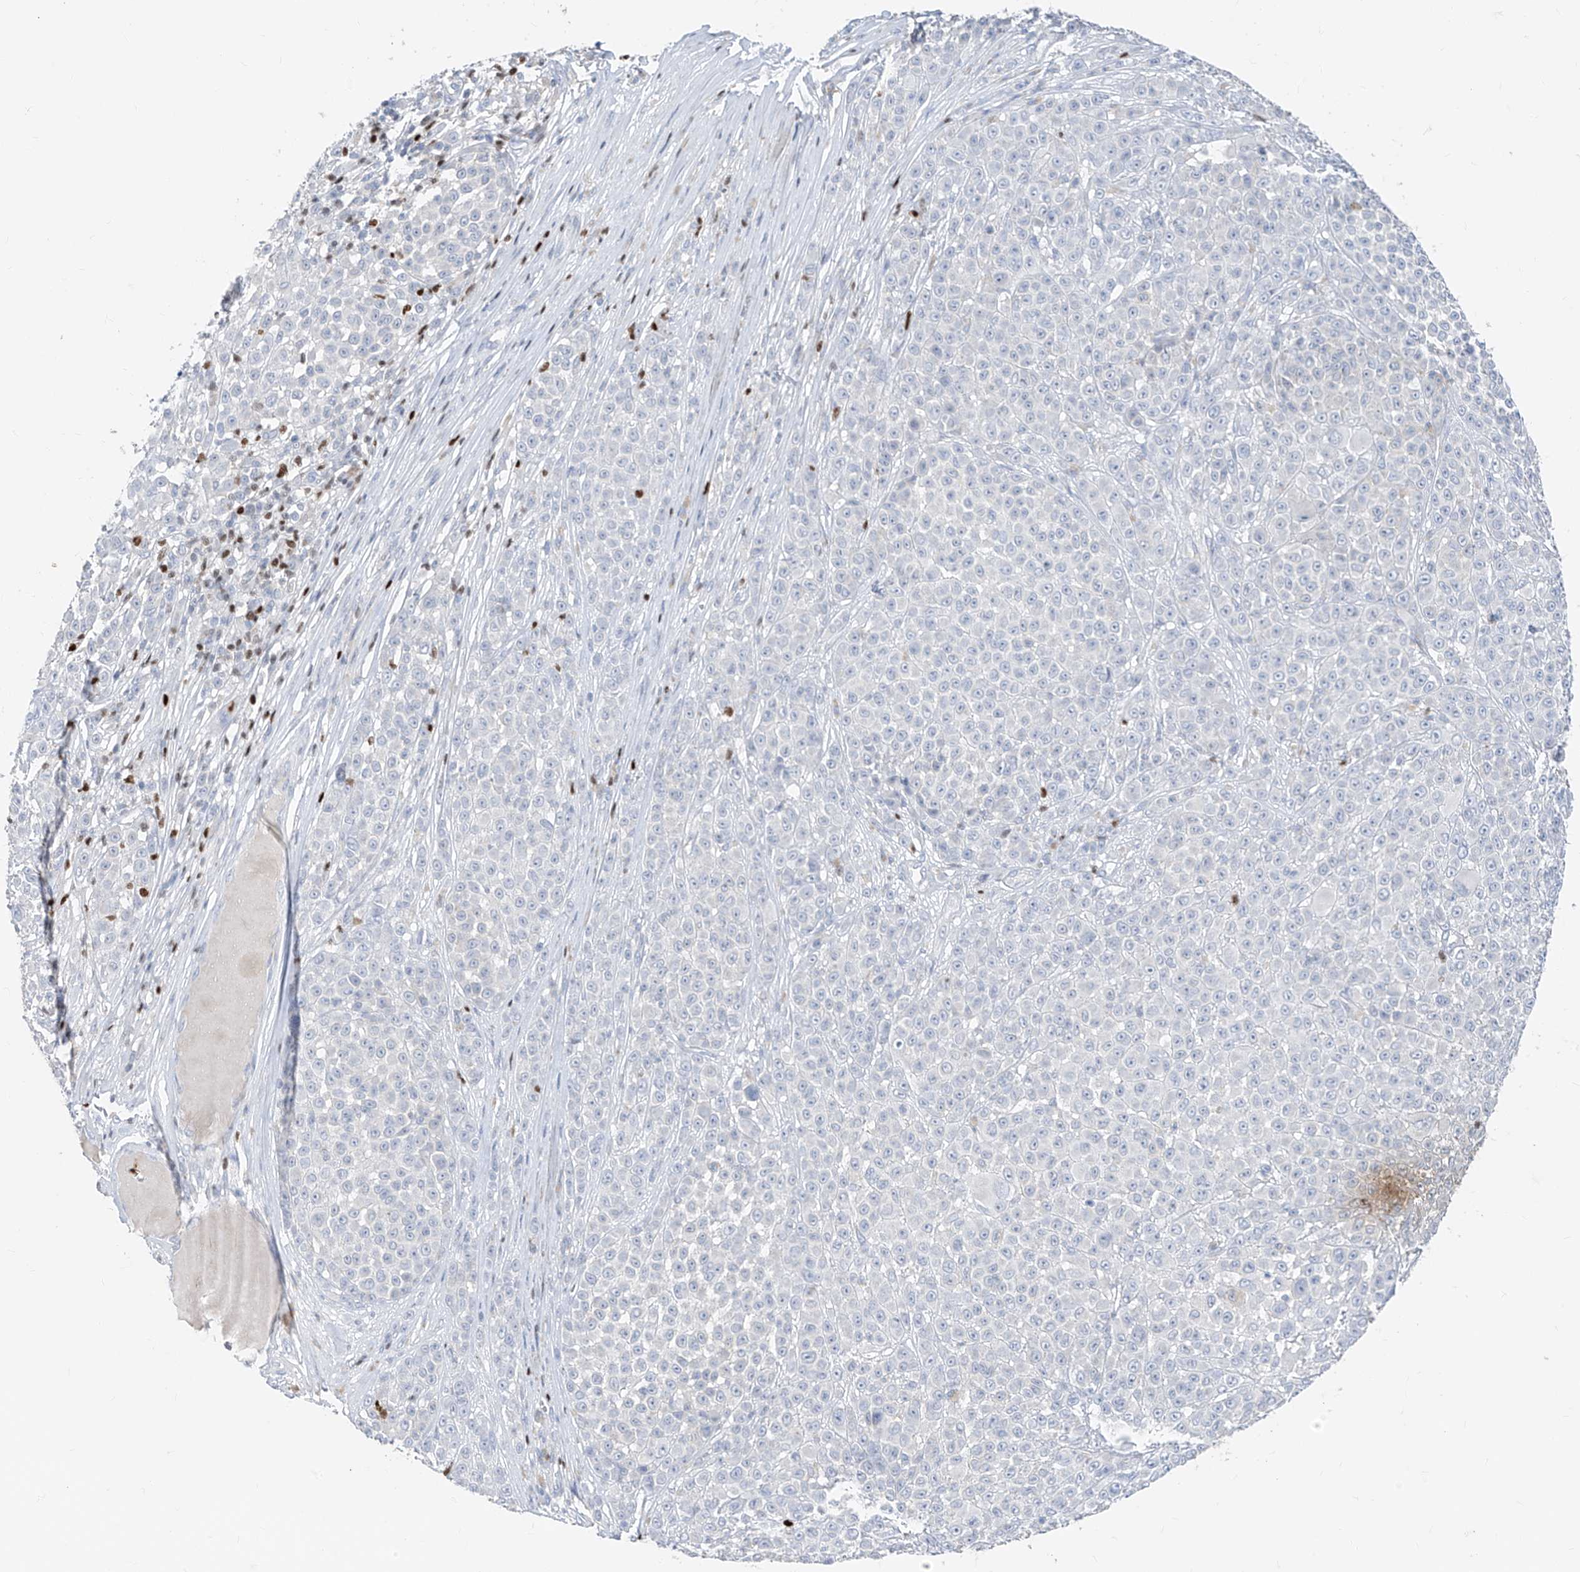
{"staining": {"intensity": "negative", "quantity": "none", "location": "none"}, "tissue": "melanoma", "cell_type": "Tumor cells", "image_type": "cancer", "snomed": [{"axis": "morphology", "description": "Malignant melanoma, NOS"}, {"axis": "topography", "description": "Skin"}], "caption": "Human malignant melanoma stained for a protein using immunohistochemistry (IHC) reveals no expression in tumor cells.", "gene": "TBX21", "patient": {"sex": "female", "age": 94}}